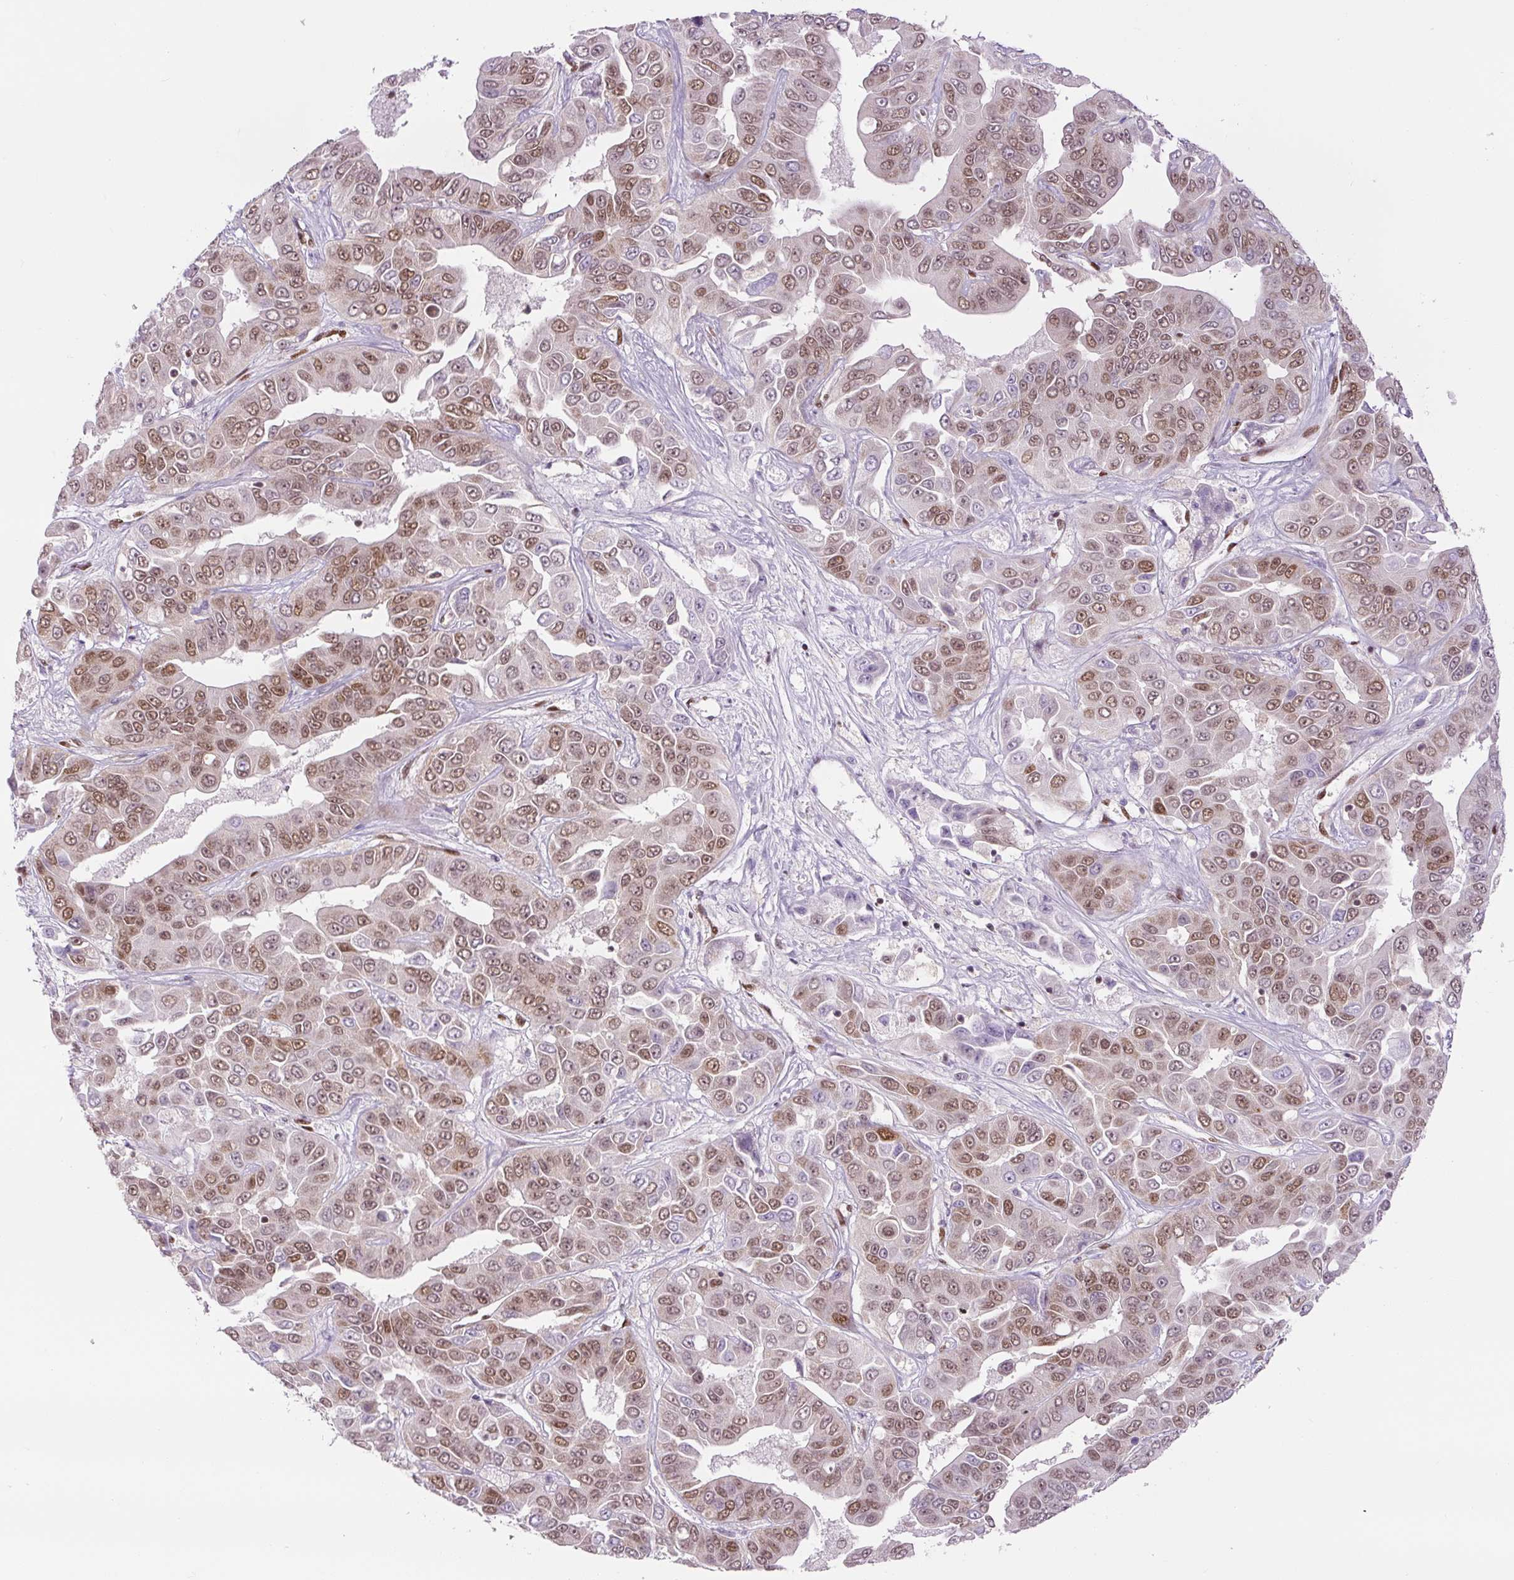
{"staining": {"intensity": "moderate", "quantity": ">75%", "location": "nuclear"}, "tissue": "liver cancer", "cell_type": "Tumor cells", "image_type": "cancer", "snomed": [{"axis": "morphology", "description": "Cholangiocarcinoma"}, {"axis": "topography", "description": "Liver"}], "caption": "Immunohistochemical staining of liver cancer exhibits moderate nuclear protein positivity in approximately >75% of tumor cells.", "gene": "FUS", "patient": {"sex": "female", "age": 52}}